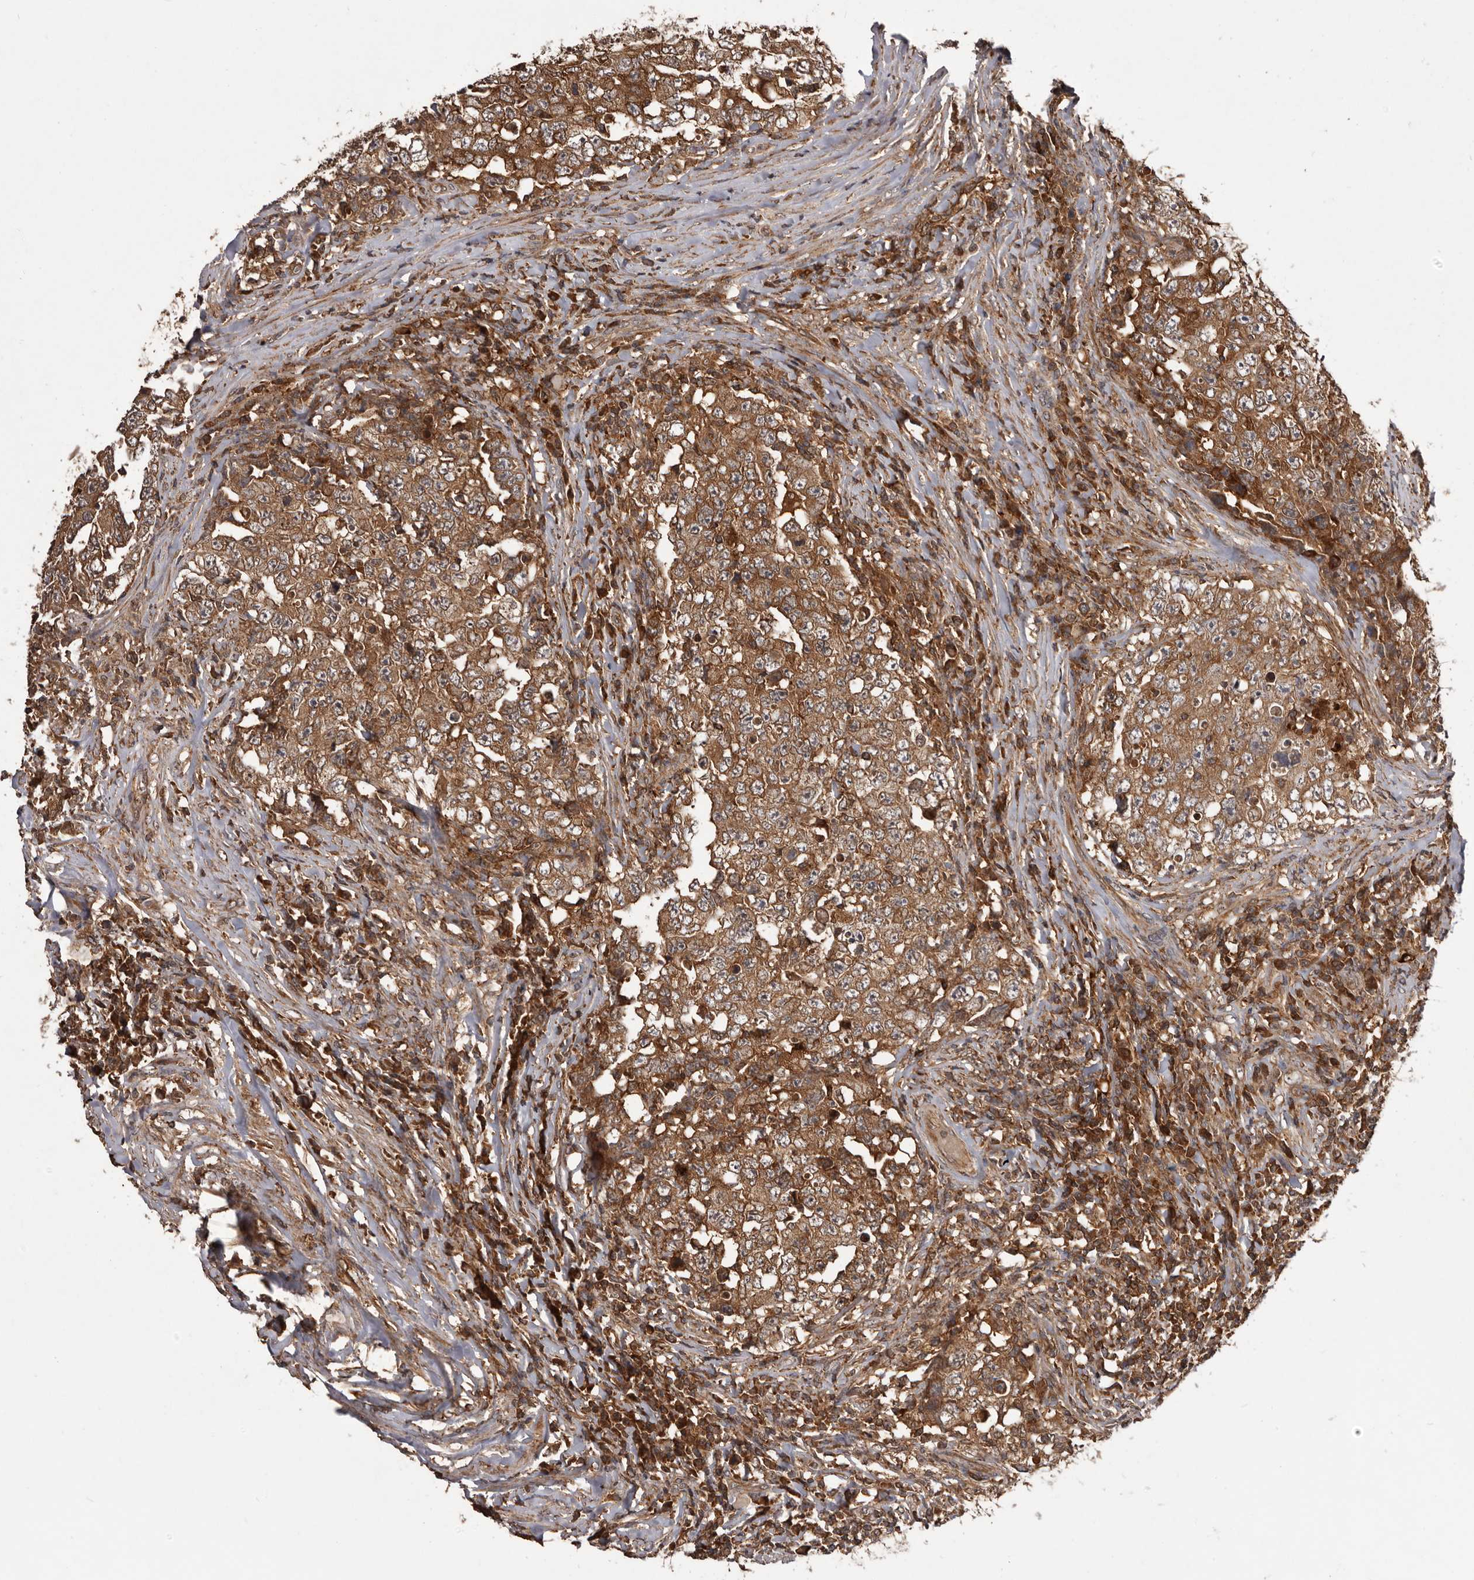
{"staining": {"intensity": "moderate", "quantity": ">75%", "location": "cytoplasmic/membranous"}, "tissue": "testis cancer", "cell_type": "Tumor cells", "image_type": "cancer", "snomed": [{"axis": "morphology", "description": "Carcinoma, Embryonal, NOS"}, {"axis": "topography", "description": "Testis"}], "caption": "Testis cancer (embryonal carcinoma) was stained to show a protein in brown. There is medium levels of moderate cytoplasmic/membranous staining in approximately >75% of tumor cells. The protein is shown in brown color, while the nuclei are stained blue.", "gene": "SLC22A3", "patient": {"sex": "male", "age": 26}}